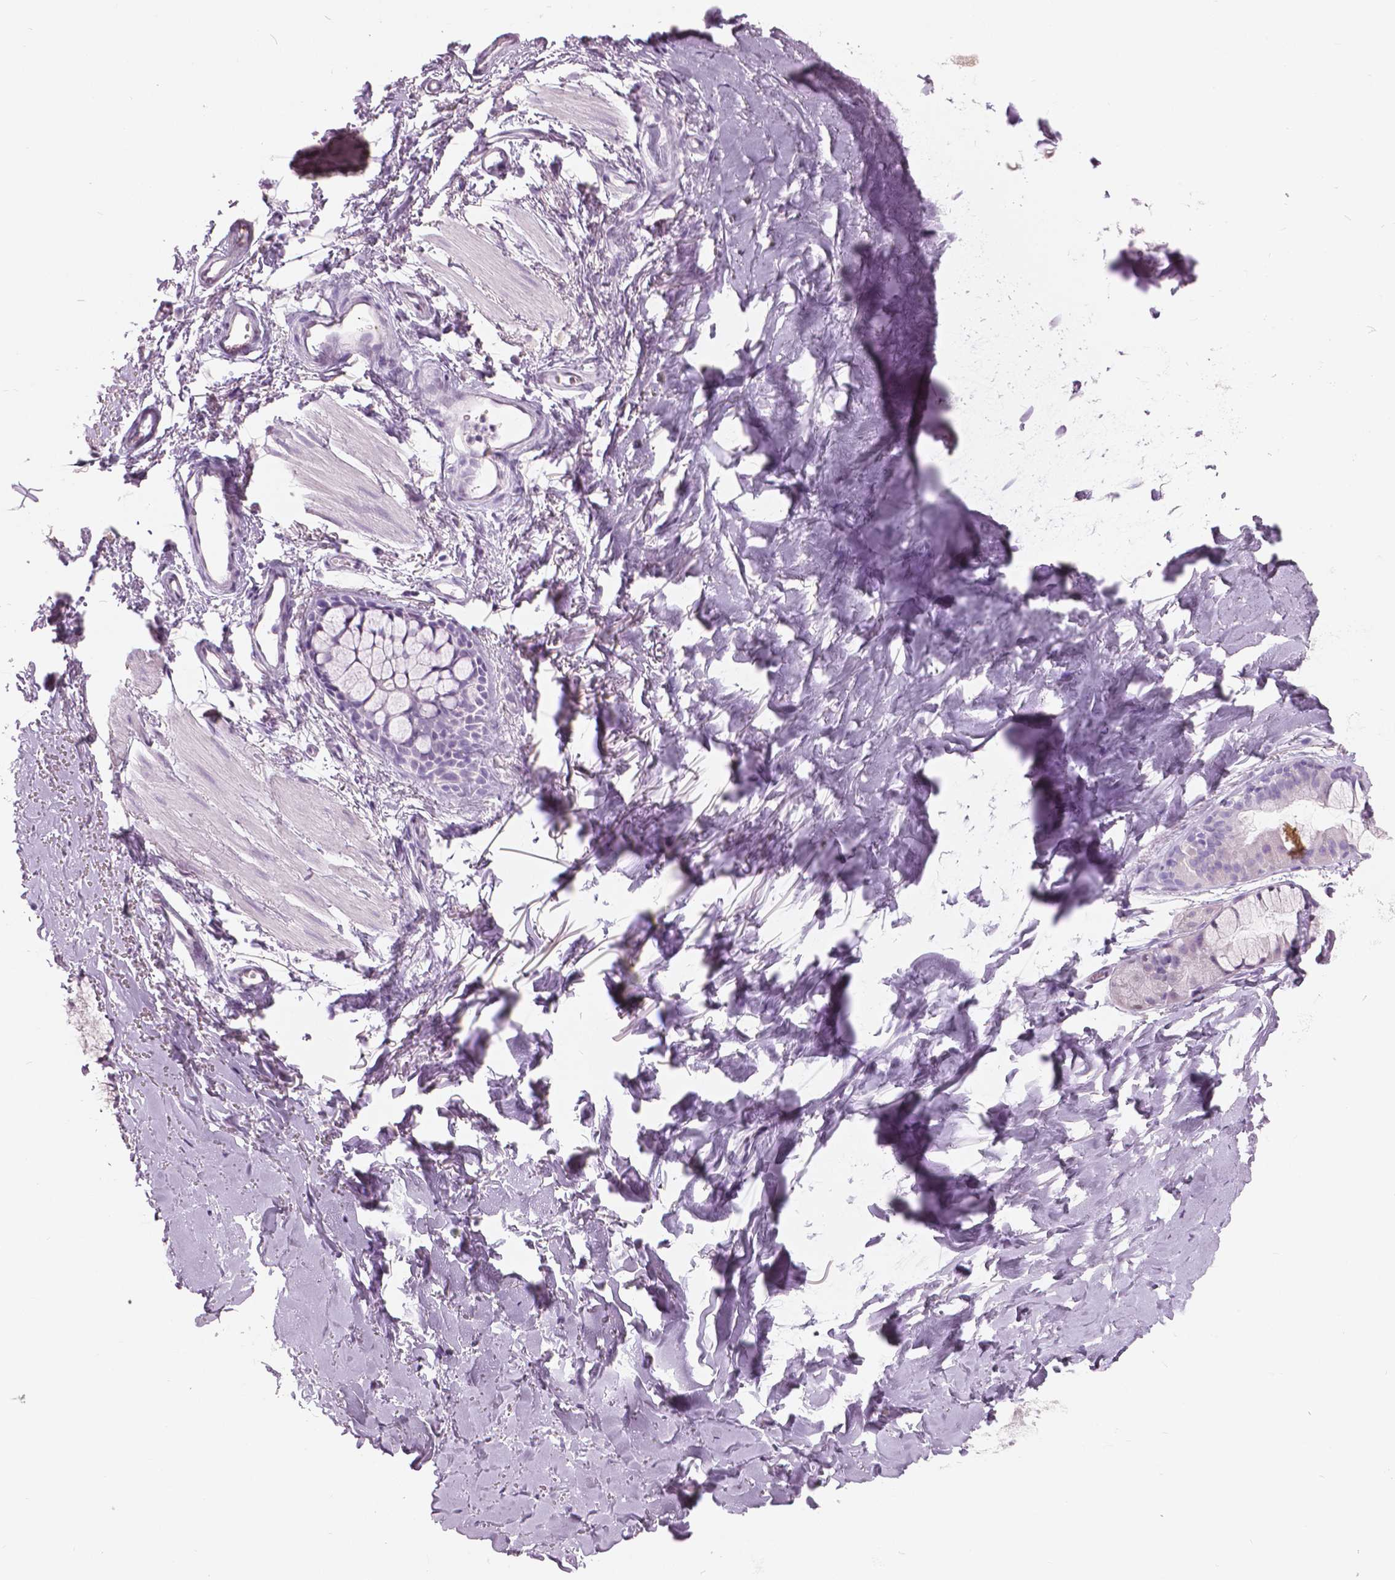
{"staining": {"intensity": "negative", "quantity": "none", "location": "none"}, "tissue": "soft tissue", "cell_type": "Chondrocytes", "image_type": "normal", "snomed": [{"axis": "morphology", "description": "Normal tissue, NOS"}, {"axis": "topography", "description": "Cartilage tissue"}, {"axis": "topography", "description": "Bronchus"}], "caption": "High magnification brightfield microscopy of benign soft tissue stained with DAB (3,3'-diaminobenzidine) (brown) and counterstained with hematoxylin (blue): chondrocytes show no significant expression. Brightfield microscopy of immunohistochemistry (IHC) stained with DAB (3,3'-diaminobenzidine) (brown) and hematoxylin (blue), captured at high magnification.", "gene": "SFTPD", "patient": {"sex": "female", "age": 79}}